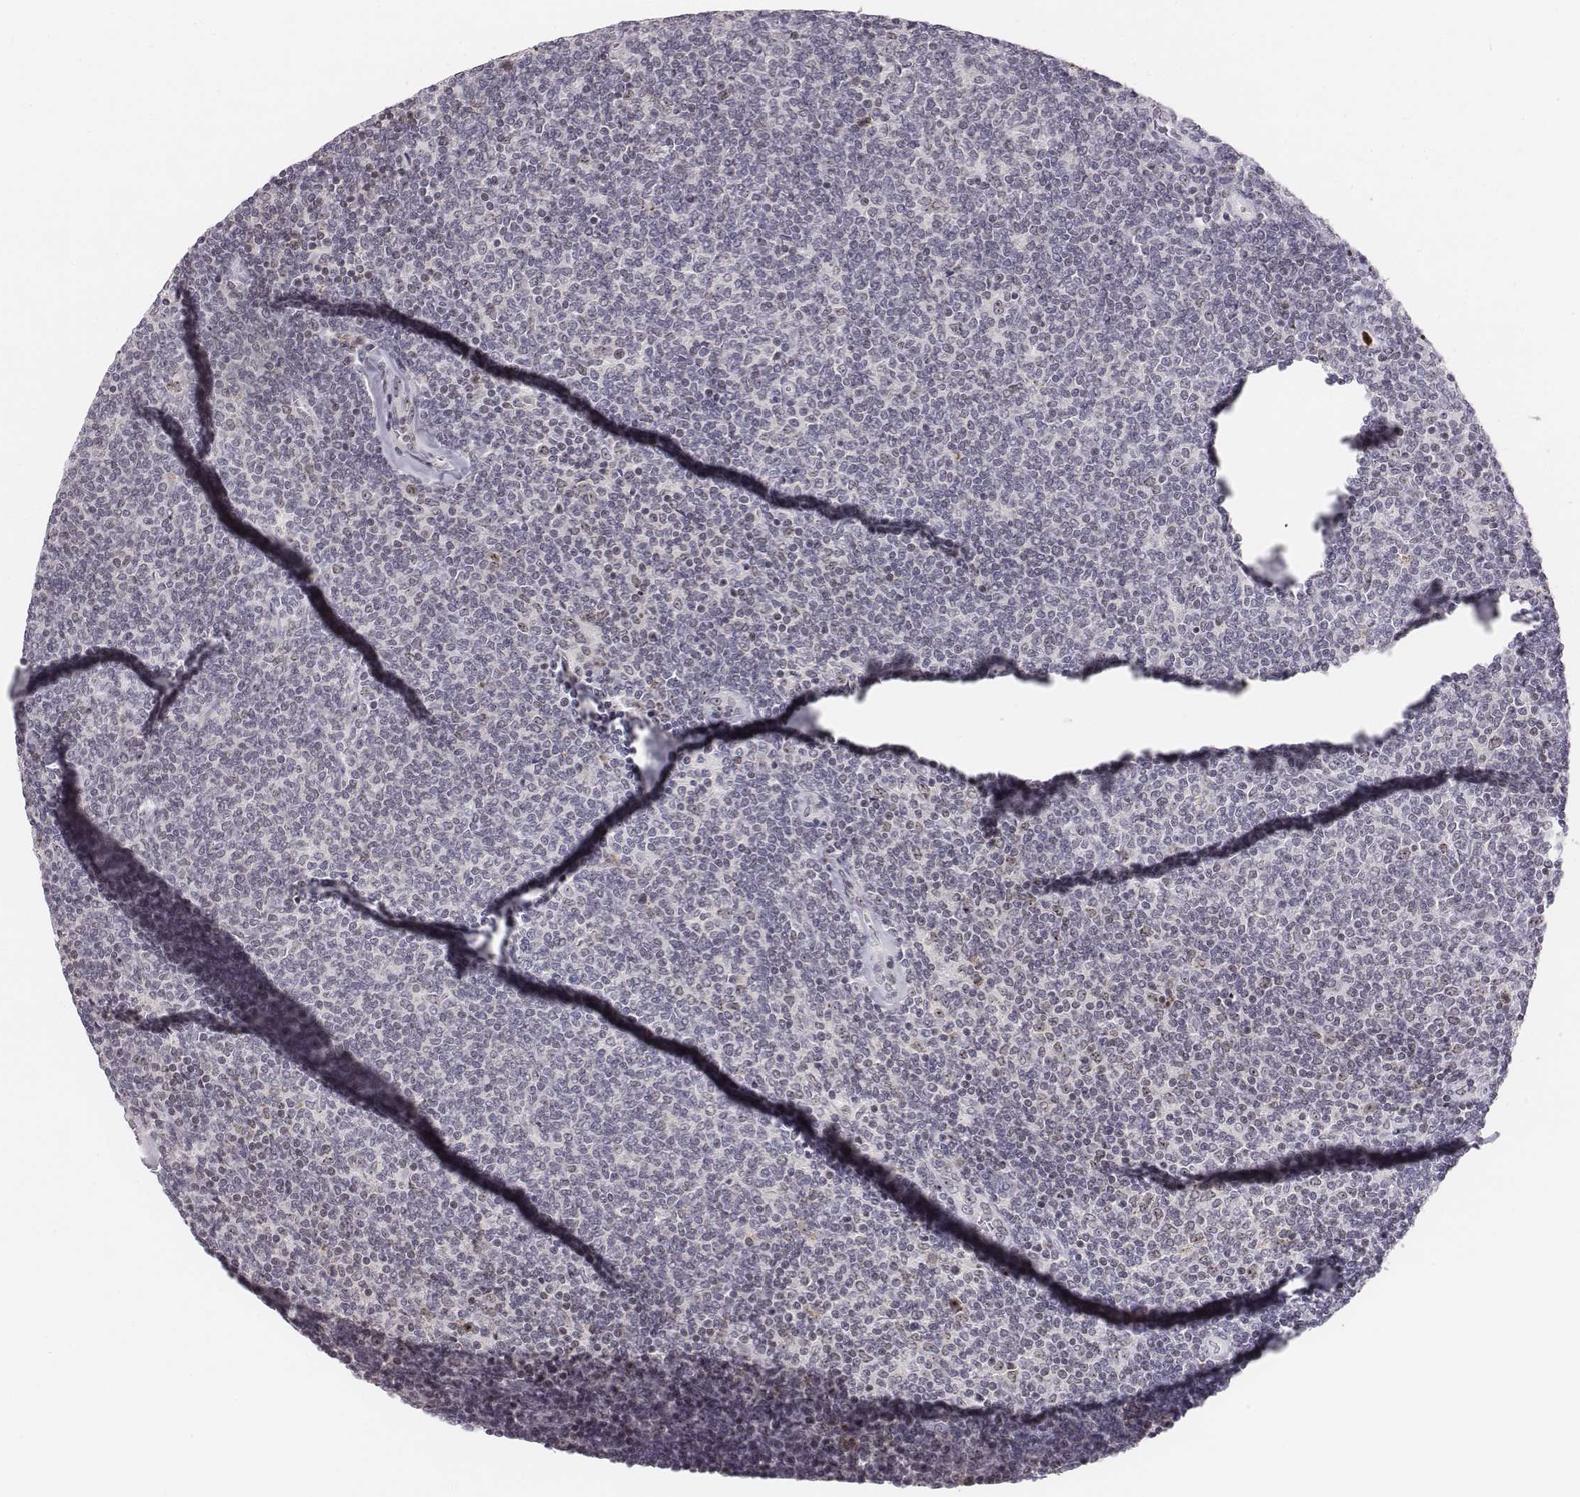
{"staining": {"intensity": "negative", "quantity": "none", "location": "none"}, "tissue": "lymphoma", "cell_type": "Tumor cells", "image_type": "cancer", "snomed": [{"axis": "morphology", "description": "Malignant lymphoma, non-Hodgkin's type, Low grade"}, {"axis": "topography", "description": "Lymph node"}], "caption": "The immunohistochemistry photomicrograph has no significant expression in tumor cells of low-grade malignant lymphoma, non-Hodgkin's type tissue.", "gene": "NIFK", "patient": {"sex": "male", "age": 52}}